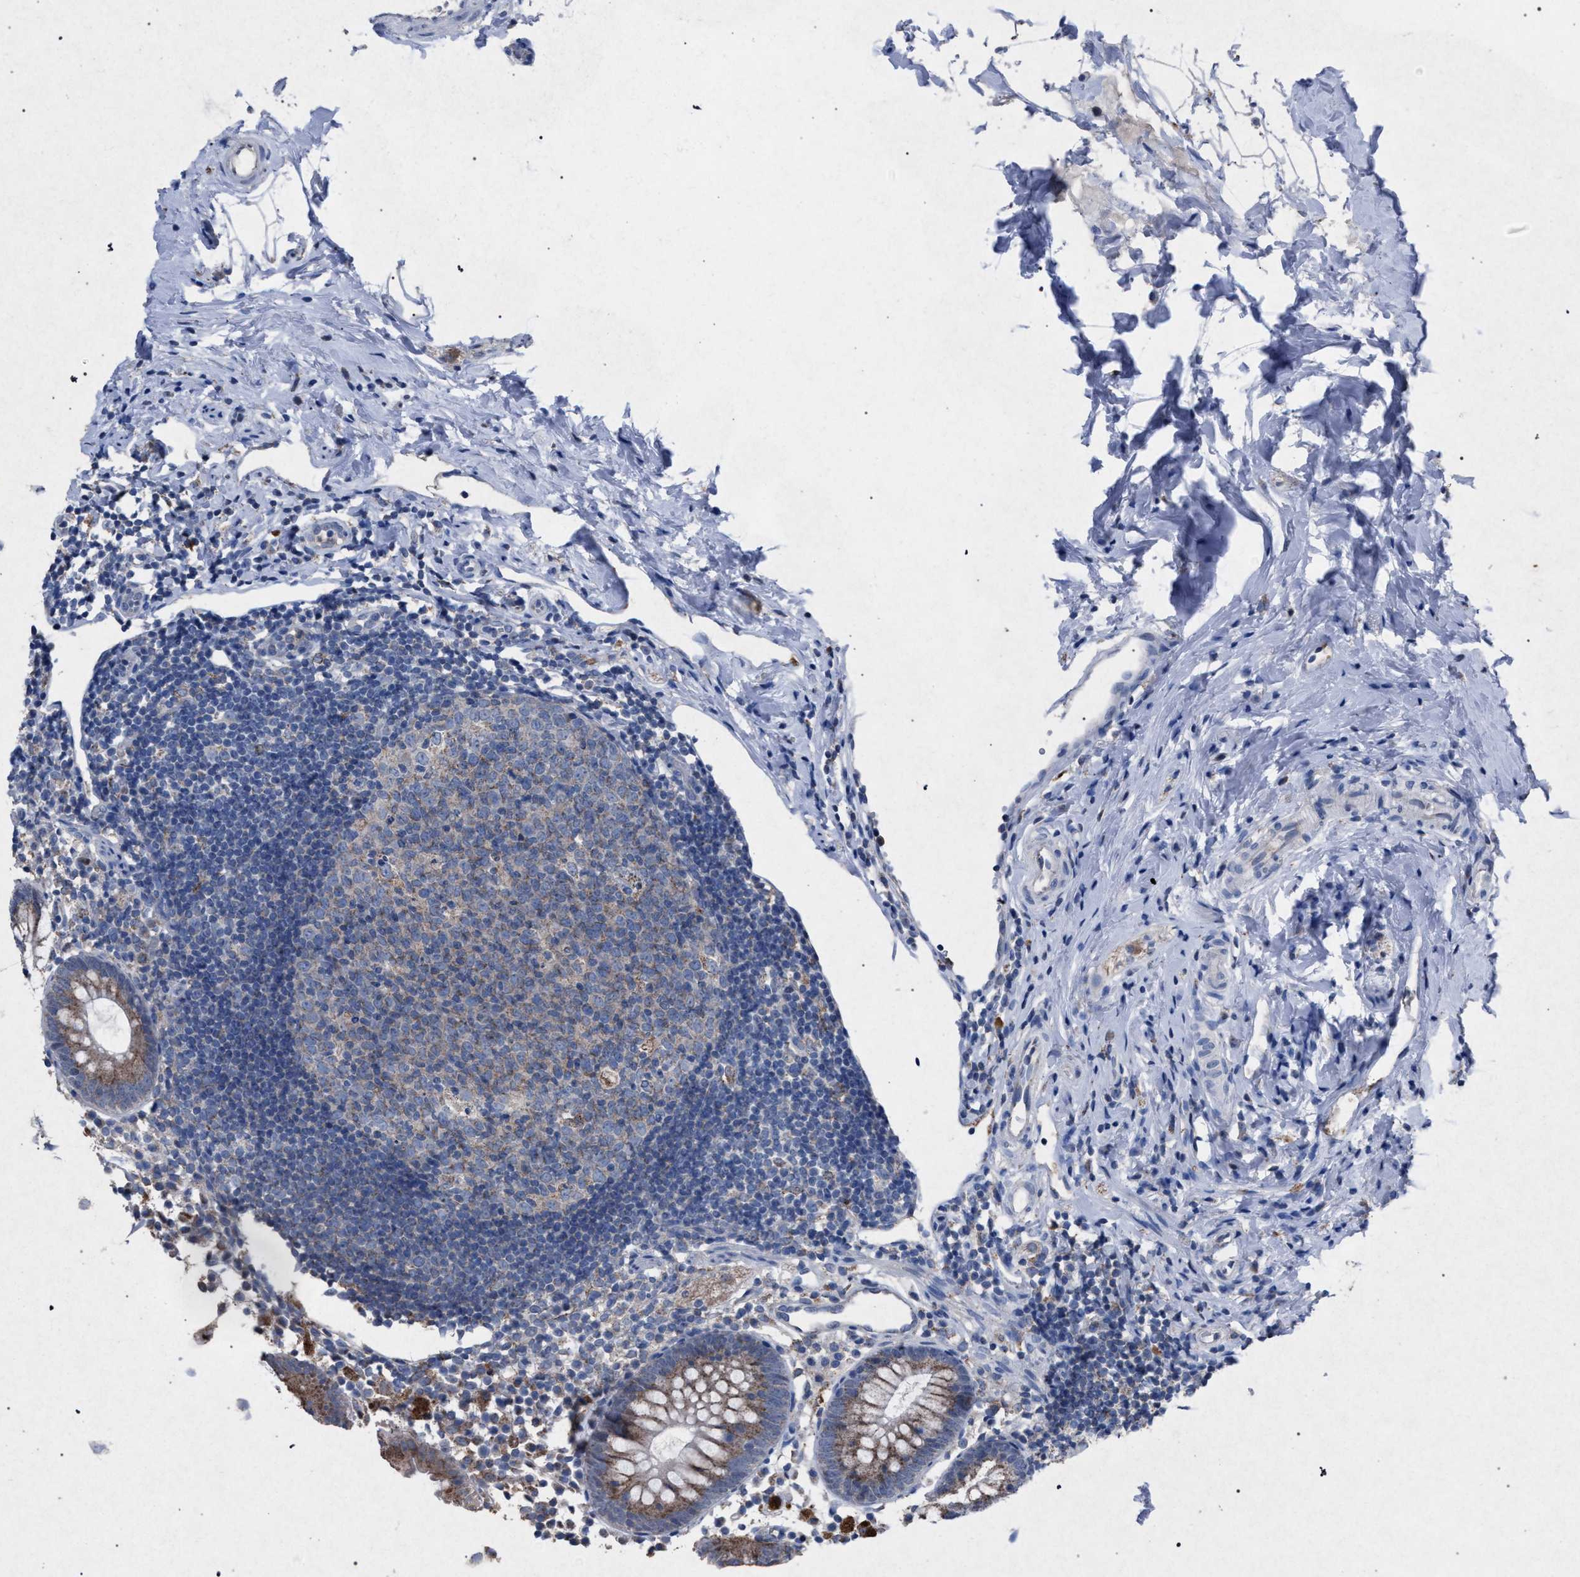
{"staining": {"intensity": "moderate", "quantity": ">75%", "location": "cytoplasmic/membranous"}, "tissue": "appendix", "cell_type": "Glandular cells", "image_type": "normal", "snomed": [{"axis": "morphology", "description": "Normal tissue, NOS"}, {"axis": "topography", "description": "Appendix"}], "caption": "Immunohistochemistry (IHC) micrograph of unremarkable appendix: appendix stained using IHC exhibits medium levels of moderate protein expression localized specifically in the cytoplasmic/membranous of glandular cells, appearing as a cytoplasmic/membranous brown color.", "gene": "HSD17B4", "patient": {"sex": "female", "age": 20}}